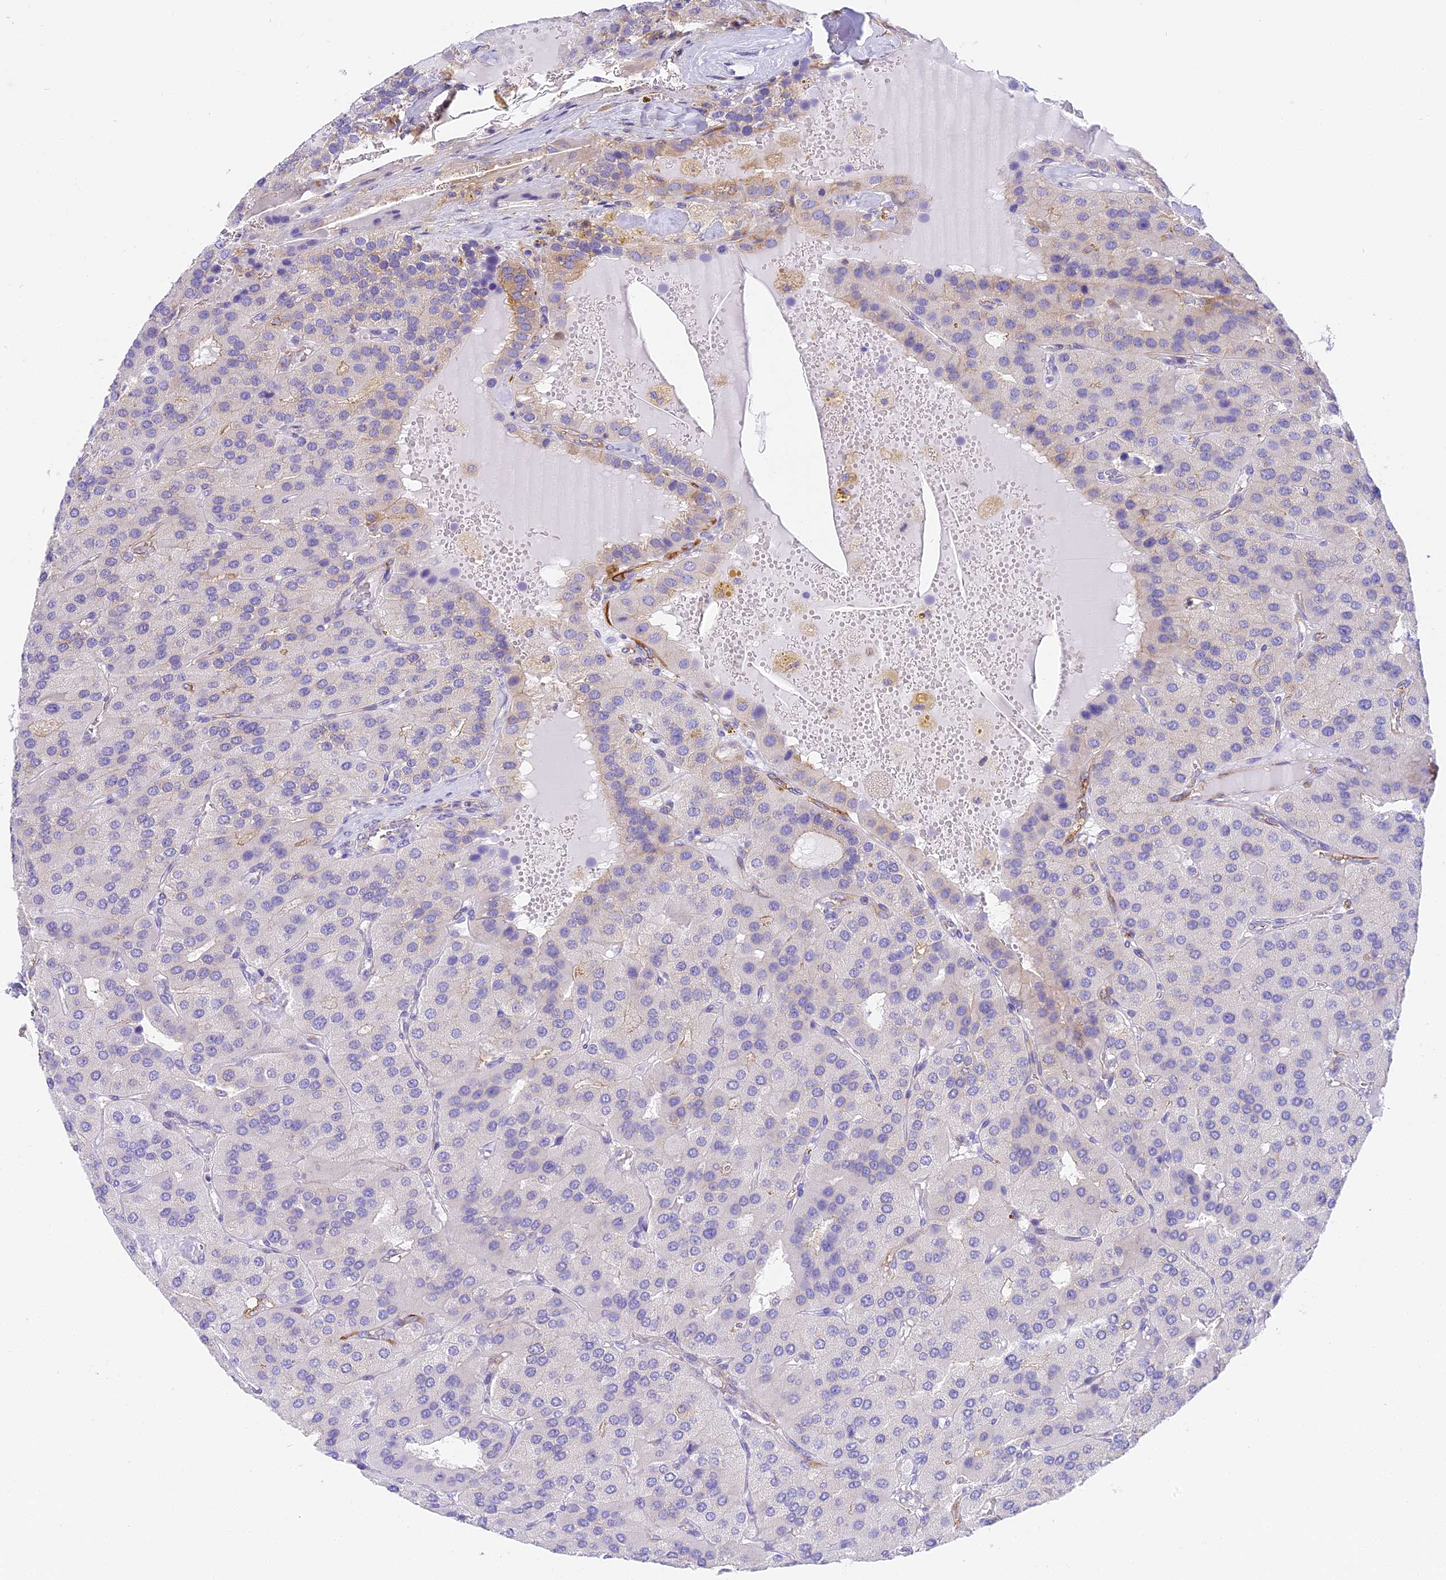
{"staining": {"intensity": "negative", "quantity": "none", "location": "none"}, "tissue": "parathyroid gland", "cell_type": "Glandular cells", "image_type": "normal", "snomed": [{"axis": "morphology", "description": "Normal tissue, NOS"}, {"axis": "morphology", "description": "Adenoma, NOS"}, {"axis": "topography", "description": "Parathyroid gland"}], "caption": "Immunohistochemistry micrograph of benign parathyroid gland: parathyroid gland stained with DAB (3,3'-diaminobenzidine) displays no significant protein staining in glandular cells. (DAB IHC visualized using brightfield microscopy, high magnification).", "gene": "HOMER3", "patient": {"sex": "female", "age": 86}}